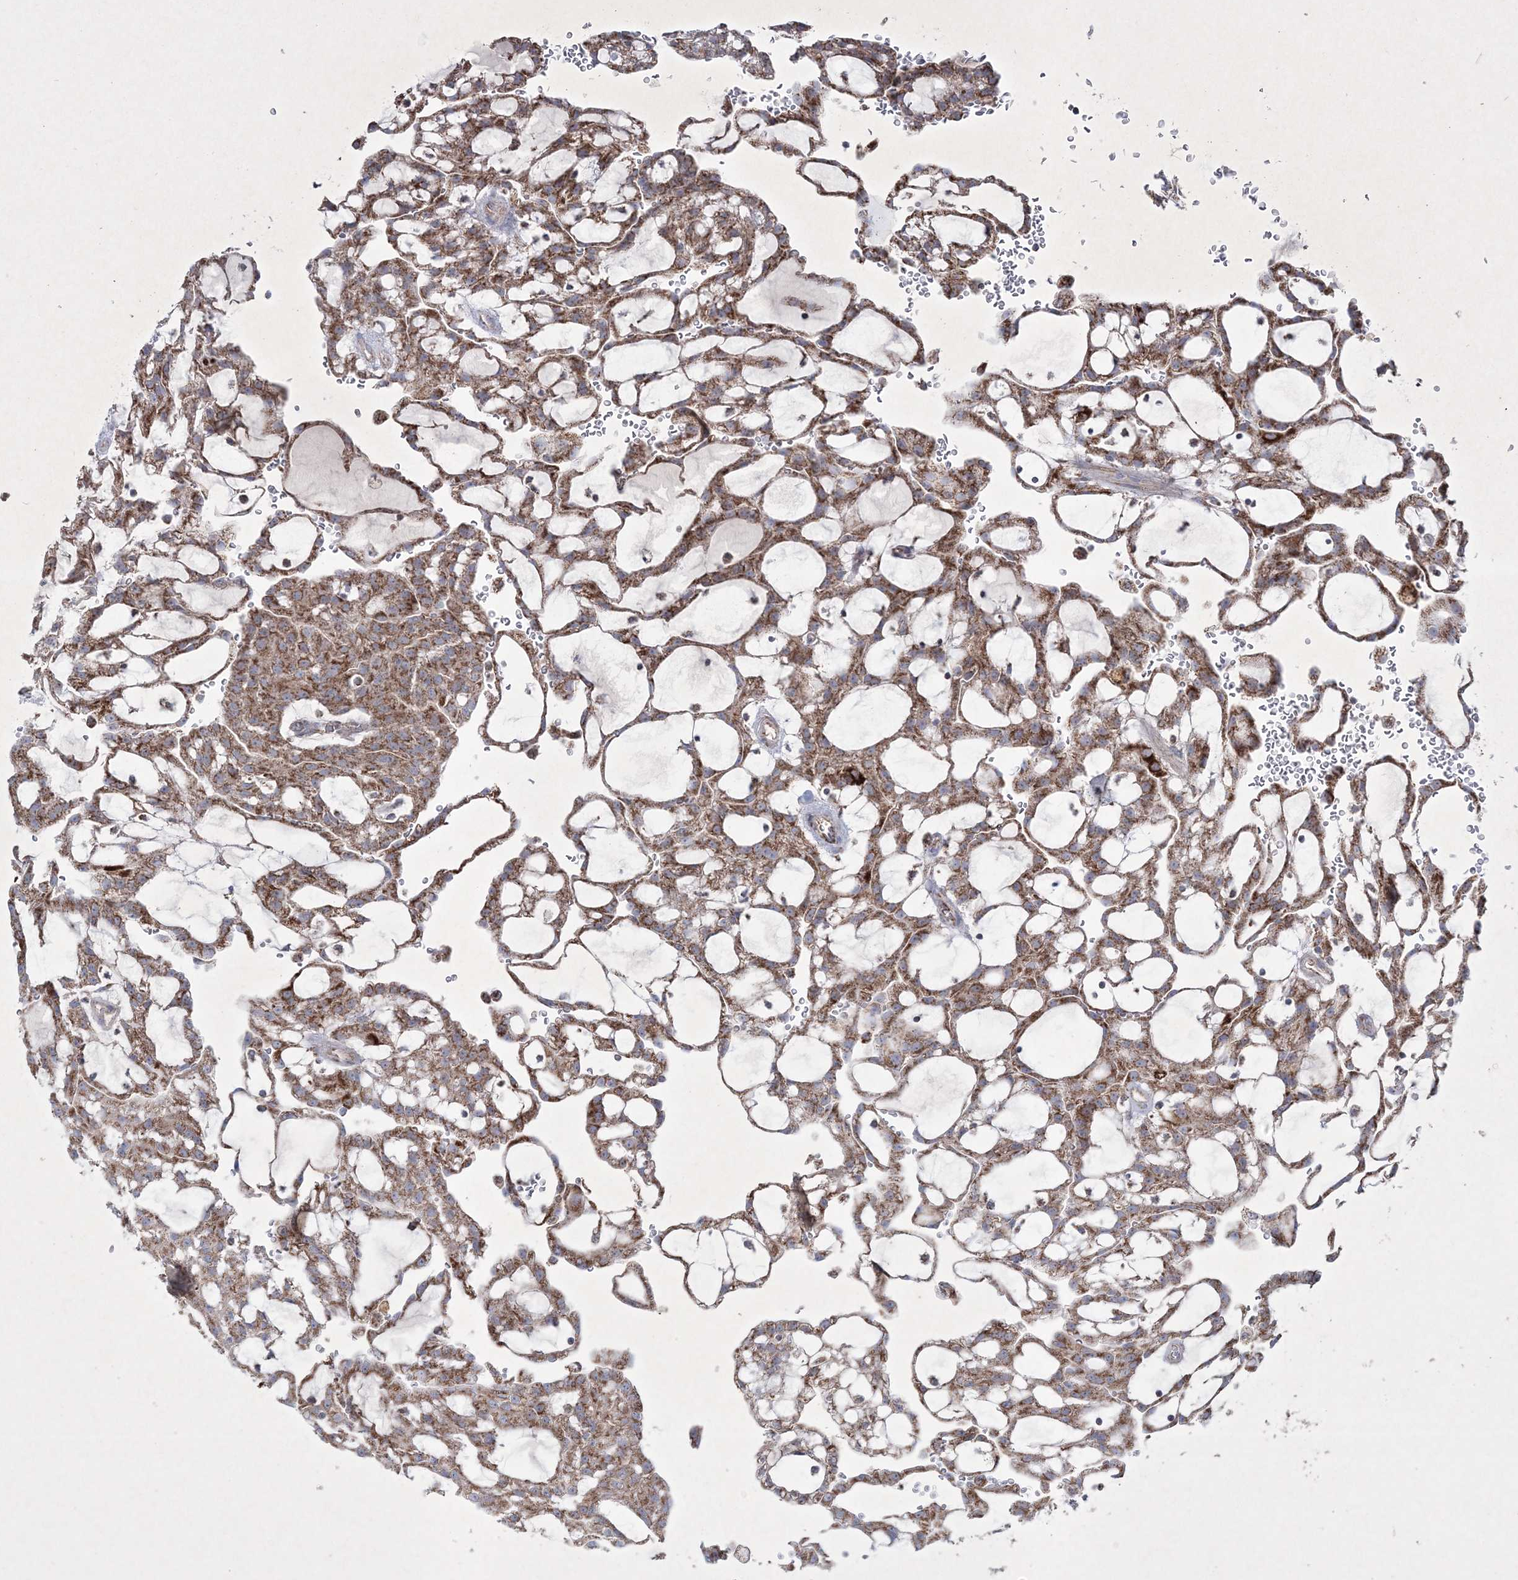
{"staining": {"intensity": "moderate", "quantity": ">75%", "location": "cytoplasmic/membranous"}, "tissue": "renal cancer", "cell_type": "Tumor cells", "image_type": "cancer", "snomed": [{"axis": "morphology", "description": "Adenocarcinoma, NOS"}, {"axis": "topography", "description": "Kidney"}], "caption": "Moderate cytoplasmic/membranous protein staining is identified in approximately >75% of tumor cells in renal cancer (adenocarcinoma). Using DAB (3,3'-diaminobenzidine) (brown) and hematoxylin (blue) stains, captured at high magnification using brightfield microscopy.", "gene": "RICTOR", "patient": {"sex": "male", "age": 63}}